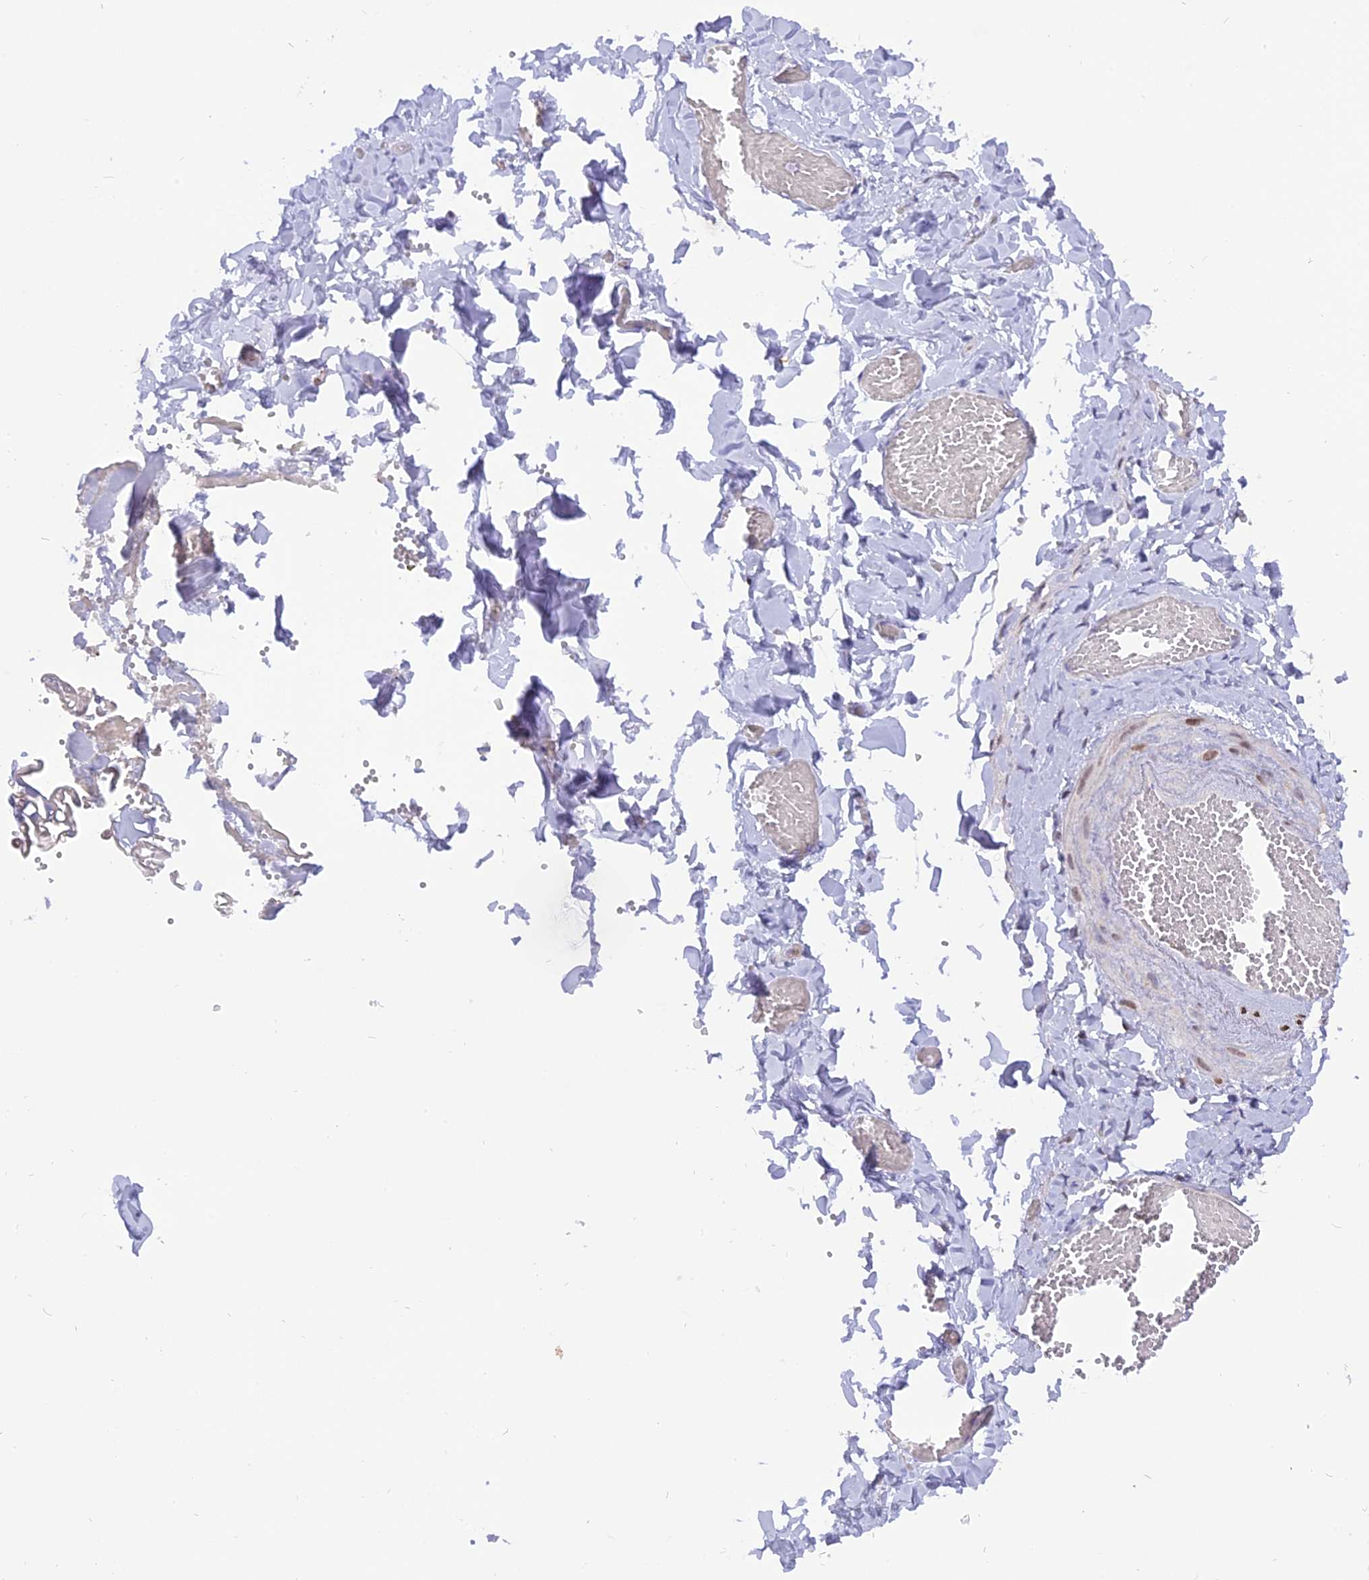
{"staining": {"intensity": "negative", "quantity": "none", "location": "none"}, "tissue": "adipose tissue", "cell_type": "Adipocytes", "image_type": "normal", "snomed": [{"axis": "morphology", "description": "Normal tissue, NOS"}, {"axis": "topography", "description": "Gallbladder"}, {"axis": "topography", "description": "Peripheral nerve tissue"}], "caption": "This image is of normal adipose tissue stained with immunohistochemistry to label a protein in brown with the nuclei are counter-stained blue. There is no positivity in adipocytes. (DAB (3,3'-diaminobenzidine) immunohistochemistry, high magnification).", "gene": "CENPV", "patient": {"sex": "male", "age": 38}}